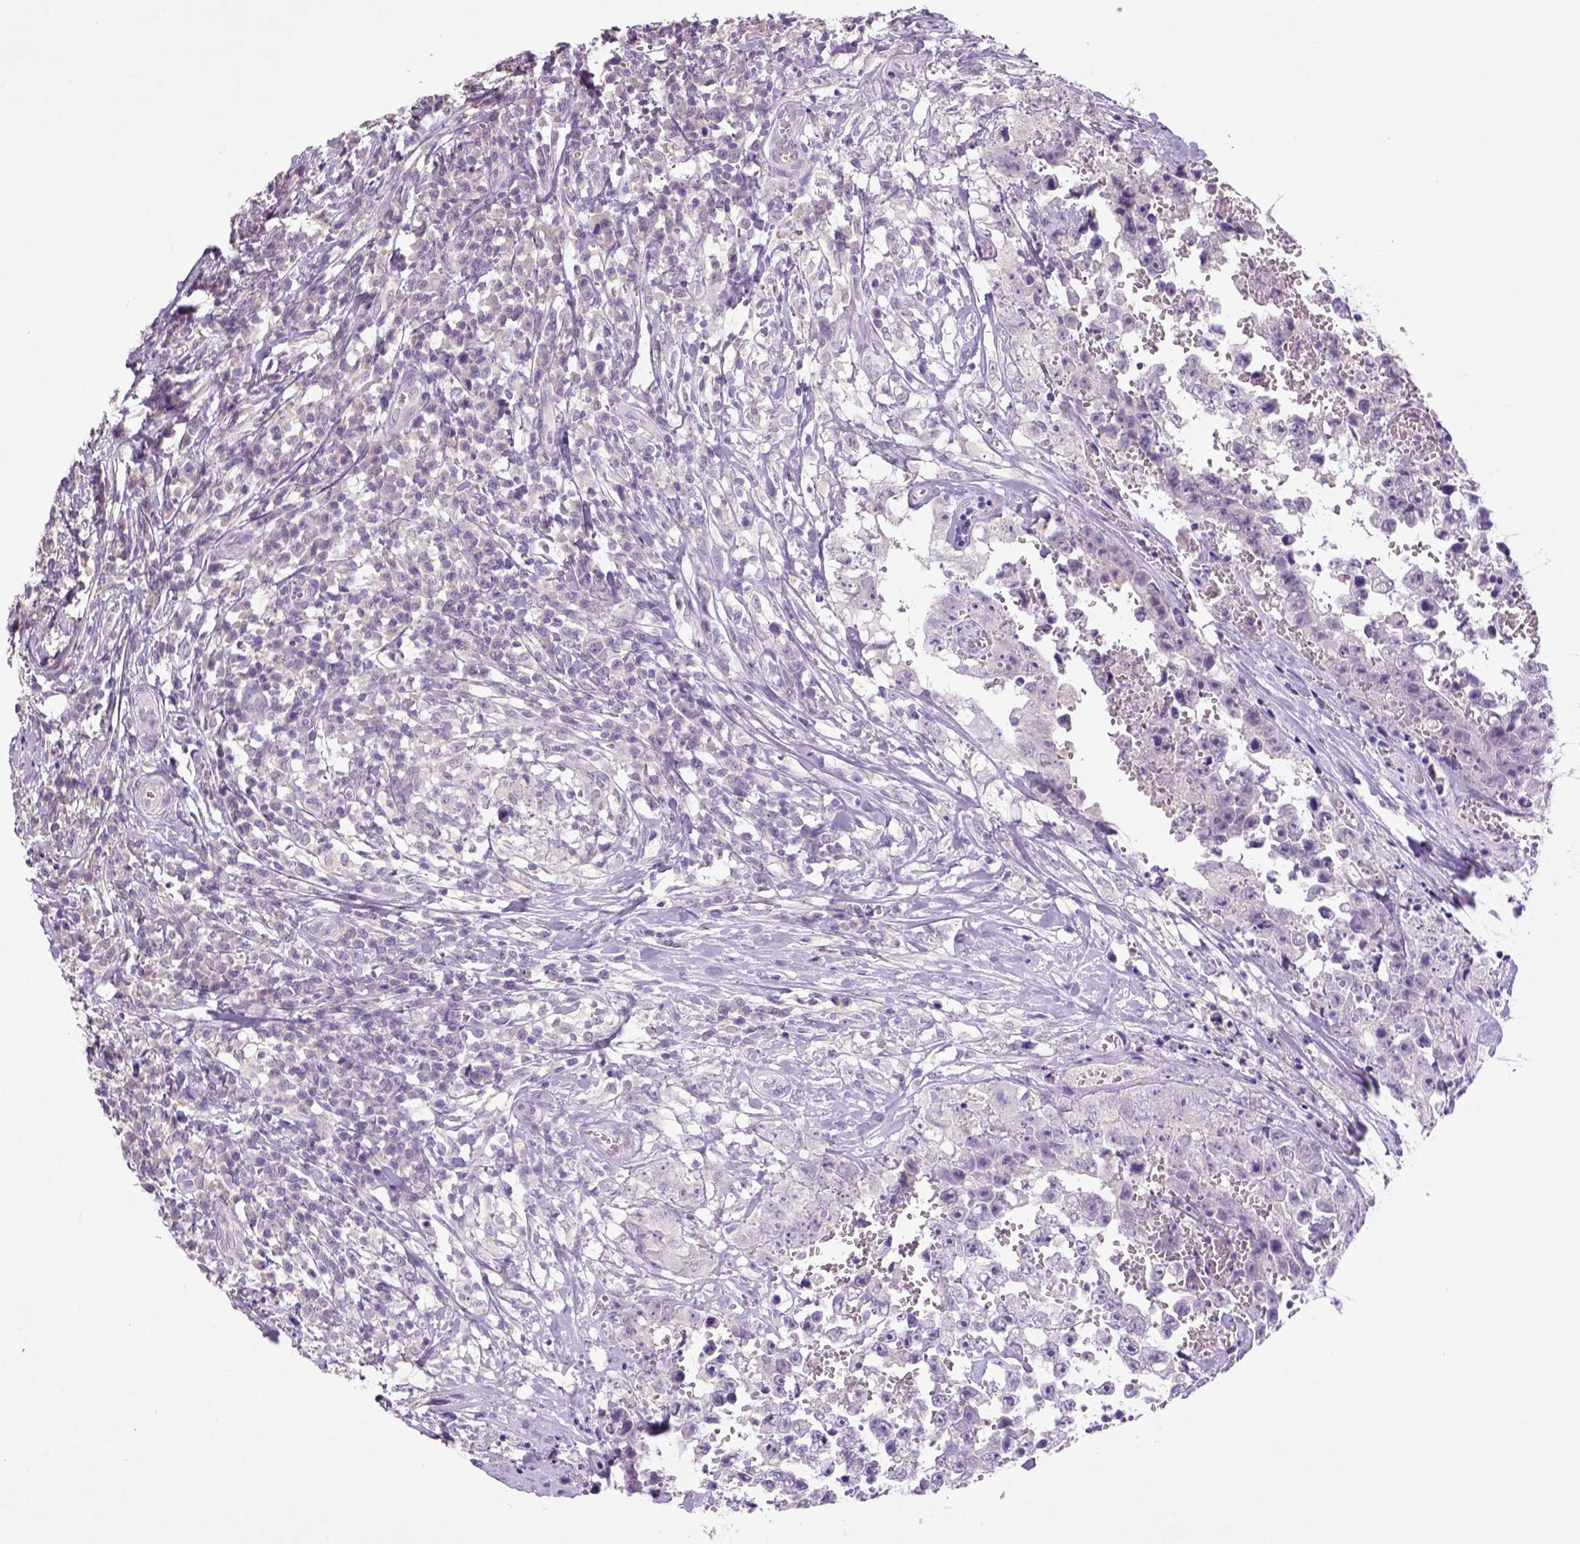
{"staining": {"intensity": "negative", "quantity": "none", "location": "none"}, "tissue": "testis cancer", "cell_type": "Tumor cells", "image_type": "cancer", "snomed": [{"axis": "morphology", "description": "Carcinoma, Embryonal, NOS"}, {"axis": "topography", "description": "Testis"}], "caption": "The photomicrograph shows no staining of tumor cells in testis cancer (embryonal carcinoma). The staining was performed using DAB (3,3'-diaminobenzidine) to visualize the protein expression in brown, while the nuclei were stained in blue with hematoxylin (Magnification: 20x).", "gene": "NLGN2", "patient": {"sex": "male", "age": 36}}